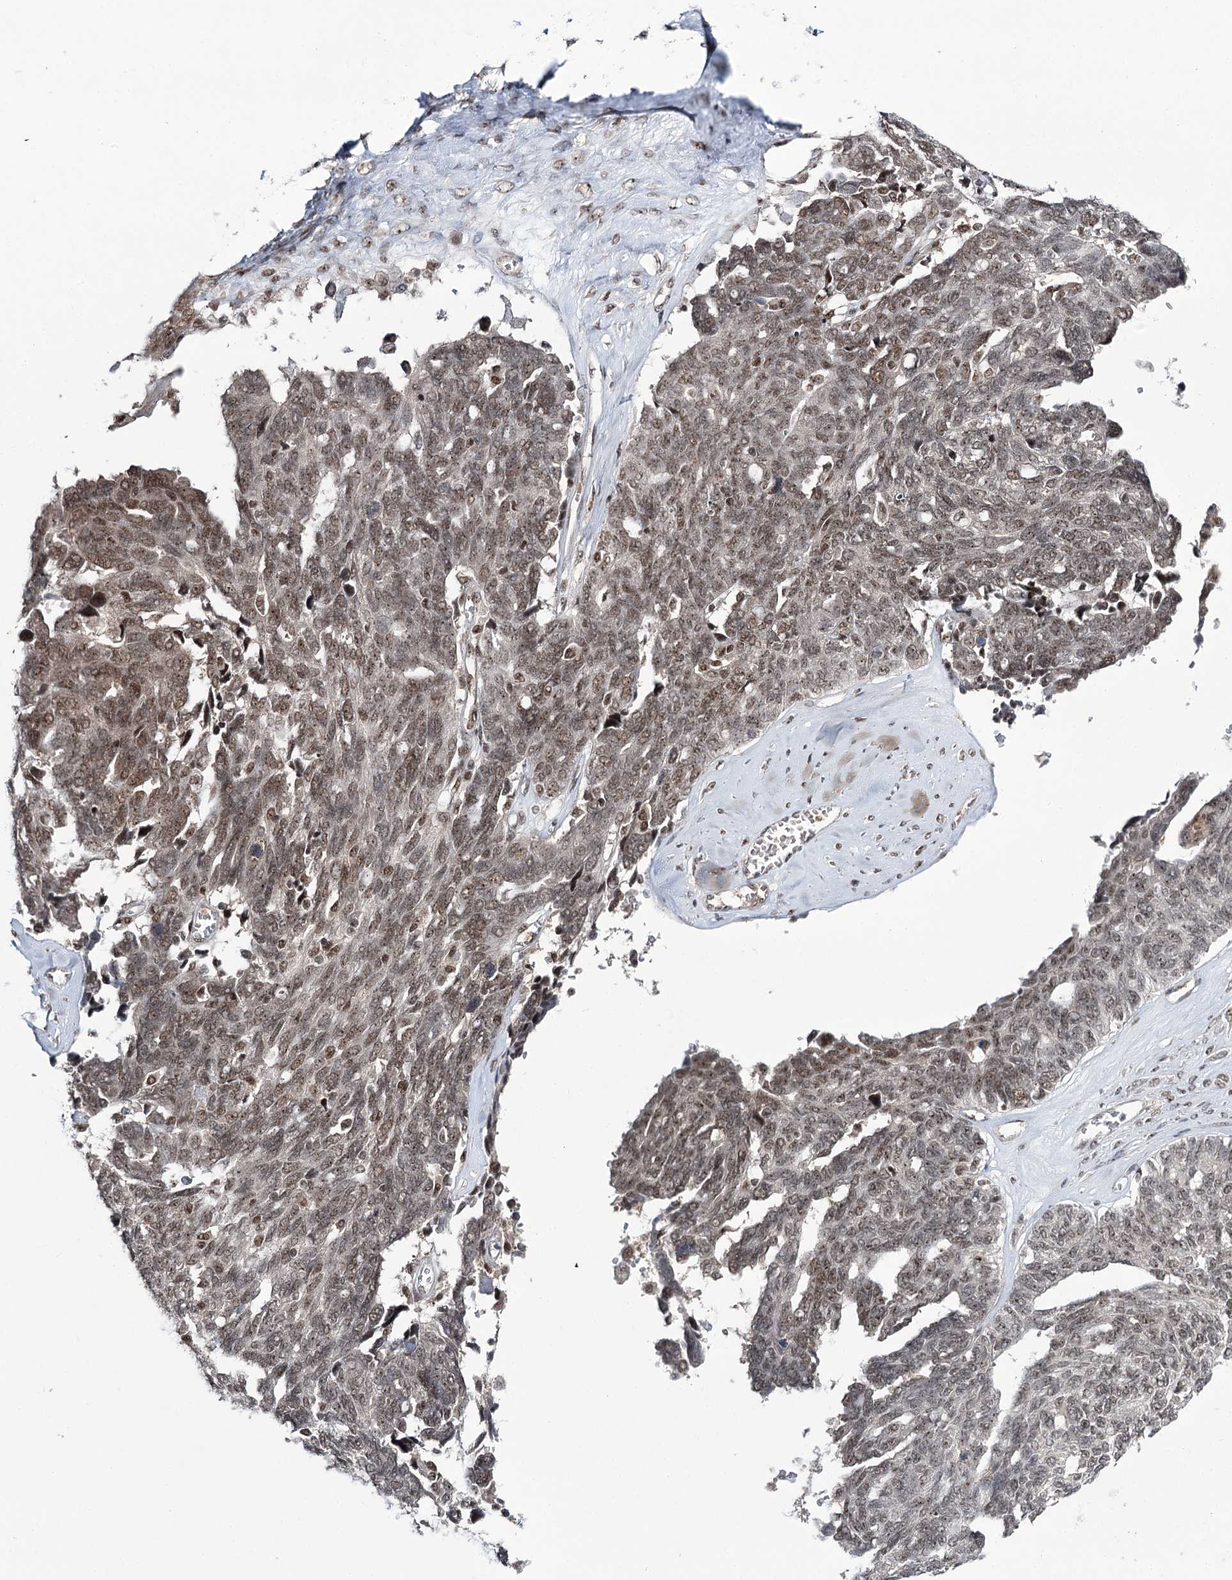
{"staining": {"intensity": "moderate", "quantity": ">75%", "location": "nuclear"}, "tissue": "ovarian cancer", "cell_type": "Tumor cells", "image_type": "cancer", "snomed": [{"axis": "morphology", "description": "Cystadenocarcinoma, serous, NOS"}, {"axis": "topography", "description": "Ovary"}], "caption": "Tumor cells display moderate nuclear expression in approximately >75% of cells in ovarian cancer.", "gene": "ERCC3", "patient": {"sex": "female", "age": 79}}